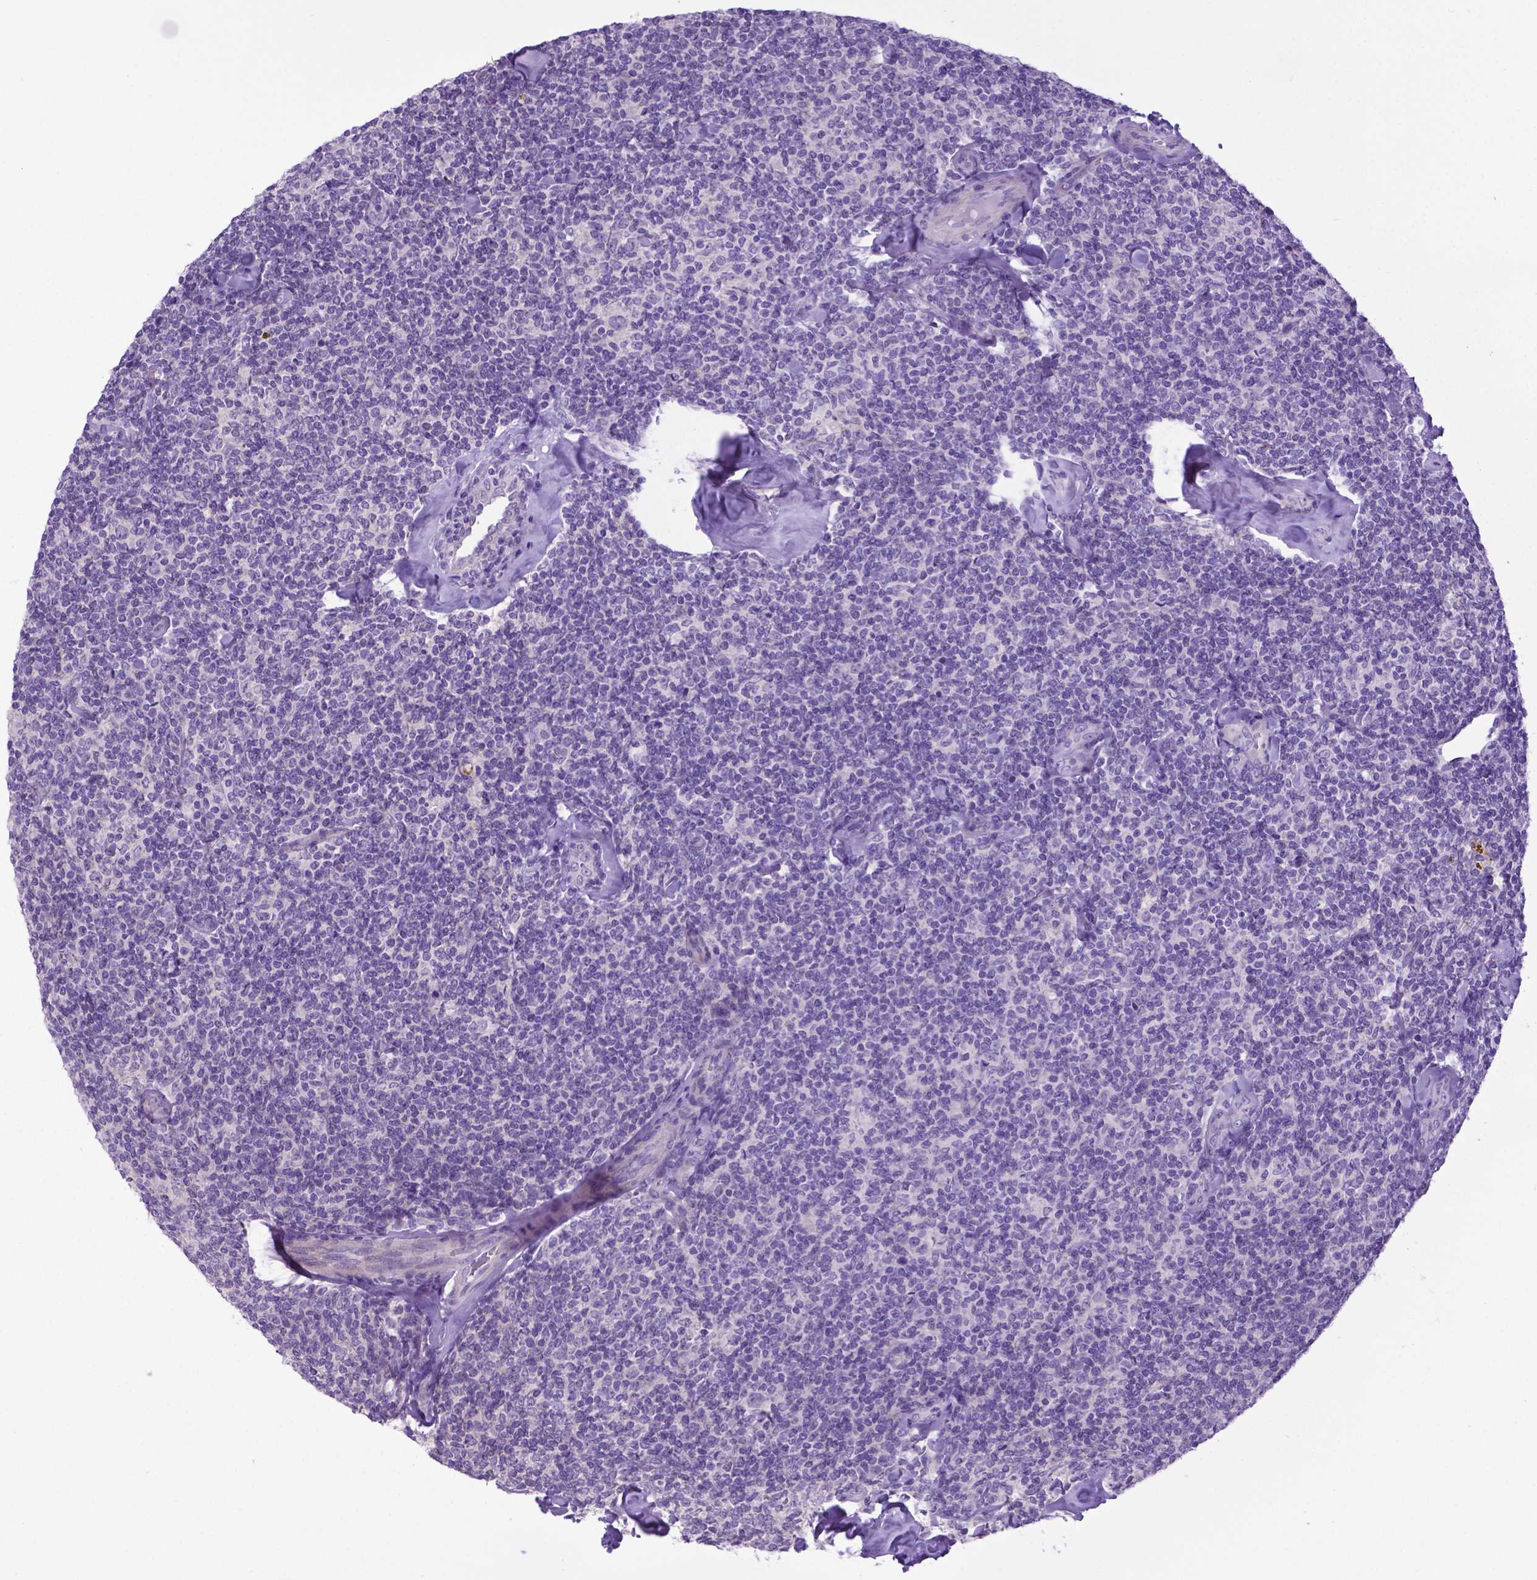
{"staining": {"intensity": "negative", "quantity": "none", "location": "none"}, "tissue": "lymphoma", "cell_type": "Tumor cells", "image_type": "cancer", "snomed": [{"axis": "morphology", "description": "Malignant lymphoma, non-Hodgkin's type, Low grade"}, {"axis": "topography", "description": "Lymph node"}], "caption": "There is no significant expression in tumor cells of lymphoma.", "gene": "ADRA2B", "patient": {"sex": "female", "age": 56}}